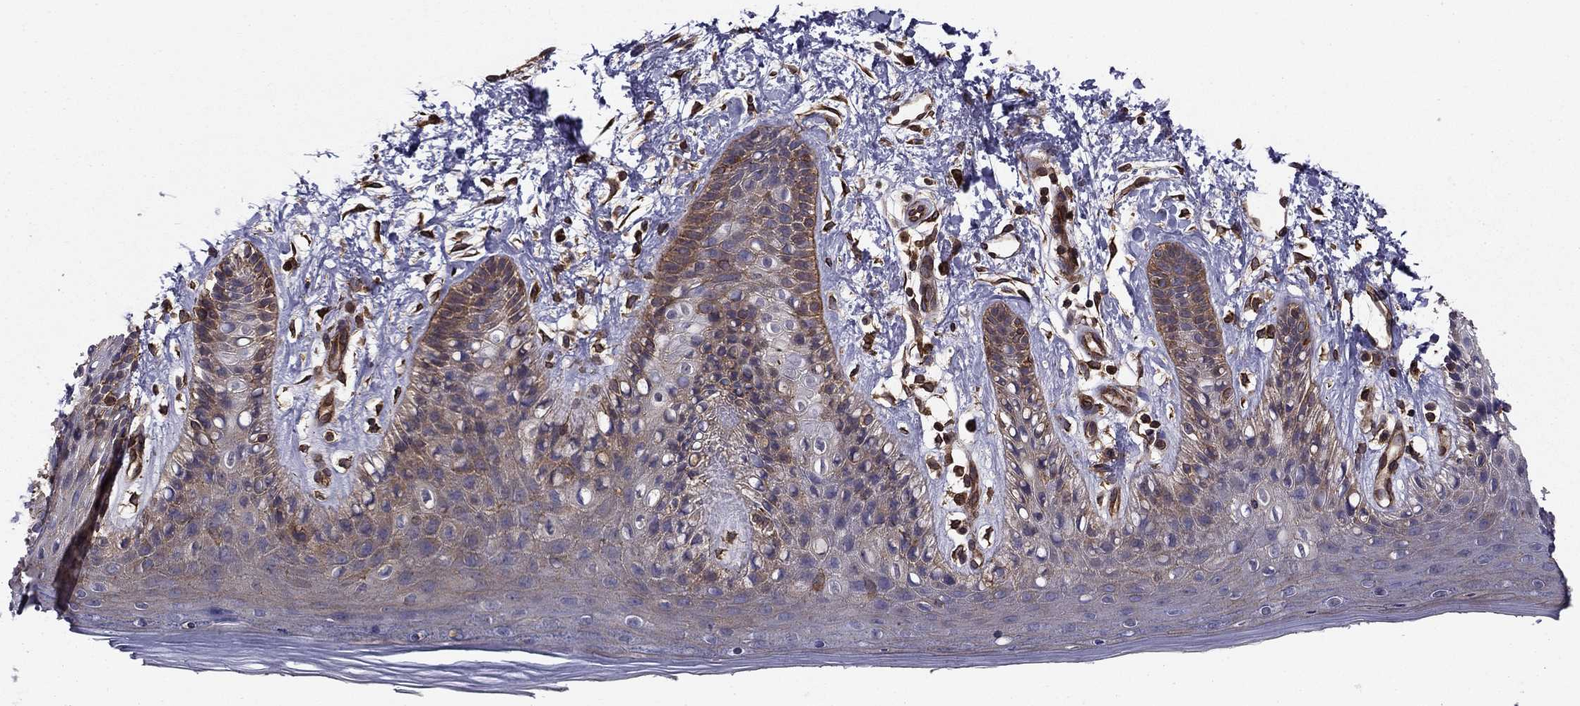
{"staining": {"intensity": "moderate", "quantity": "<25%", "location": "cytoplasmic/membranous"}, "tissue": "skin", "cell_type": "Epidermal cells", "image_type": "normal", "snomed": [{"axis": "morphology", "description": "Normal tissue, NOS"}, {"axis": "topography", "description": "Anal"}], "caption": "Immunohistochemistry photomicrograph of benign human skin stained for a protein (brown), which displays low levels of moderate cytoplasmic/membranous staining in about <25% of epidermal cells.", "gene": "SHMT1", "patient": {"sex": "male", "age": 36}}